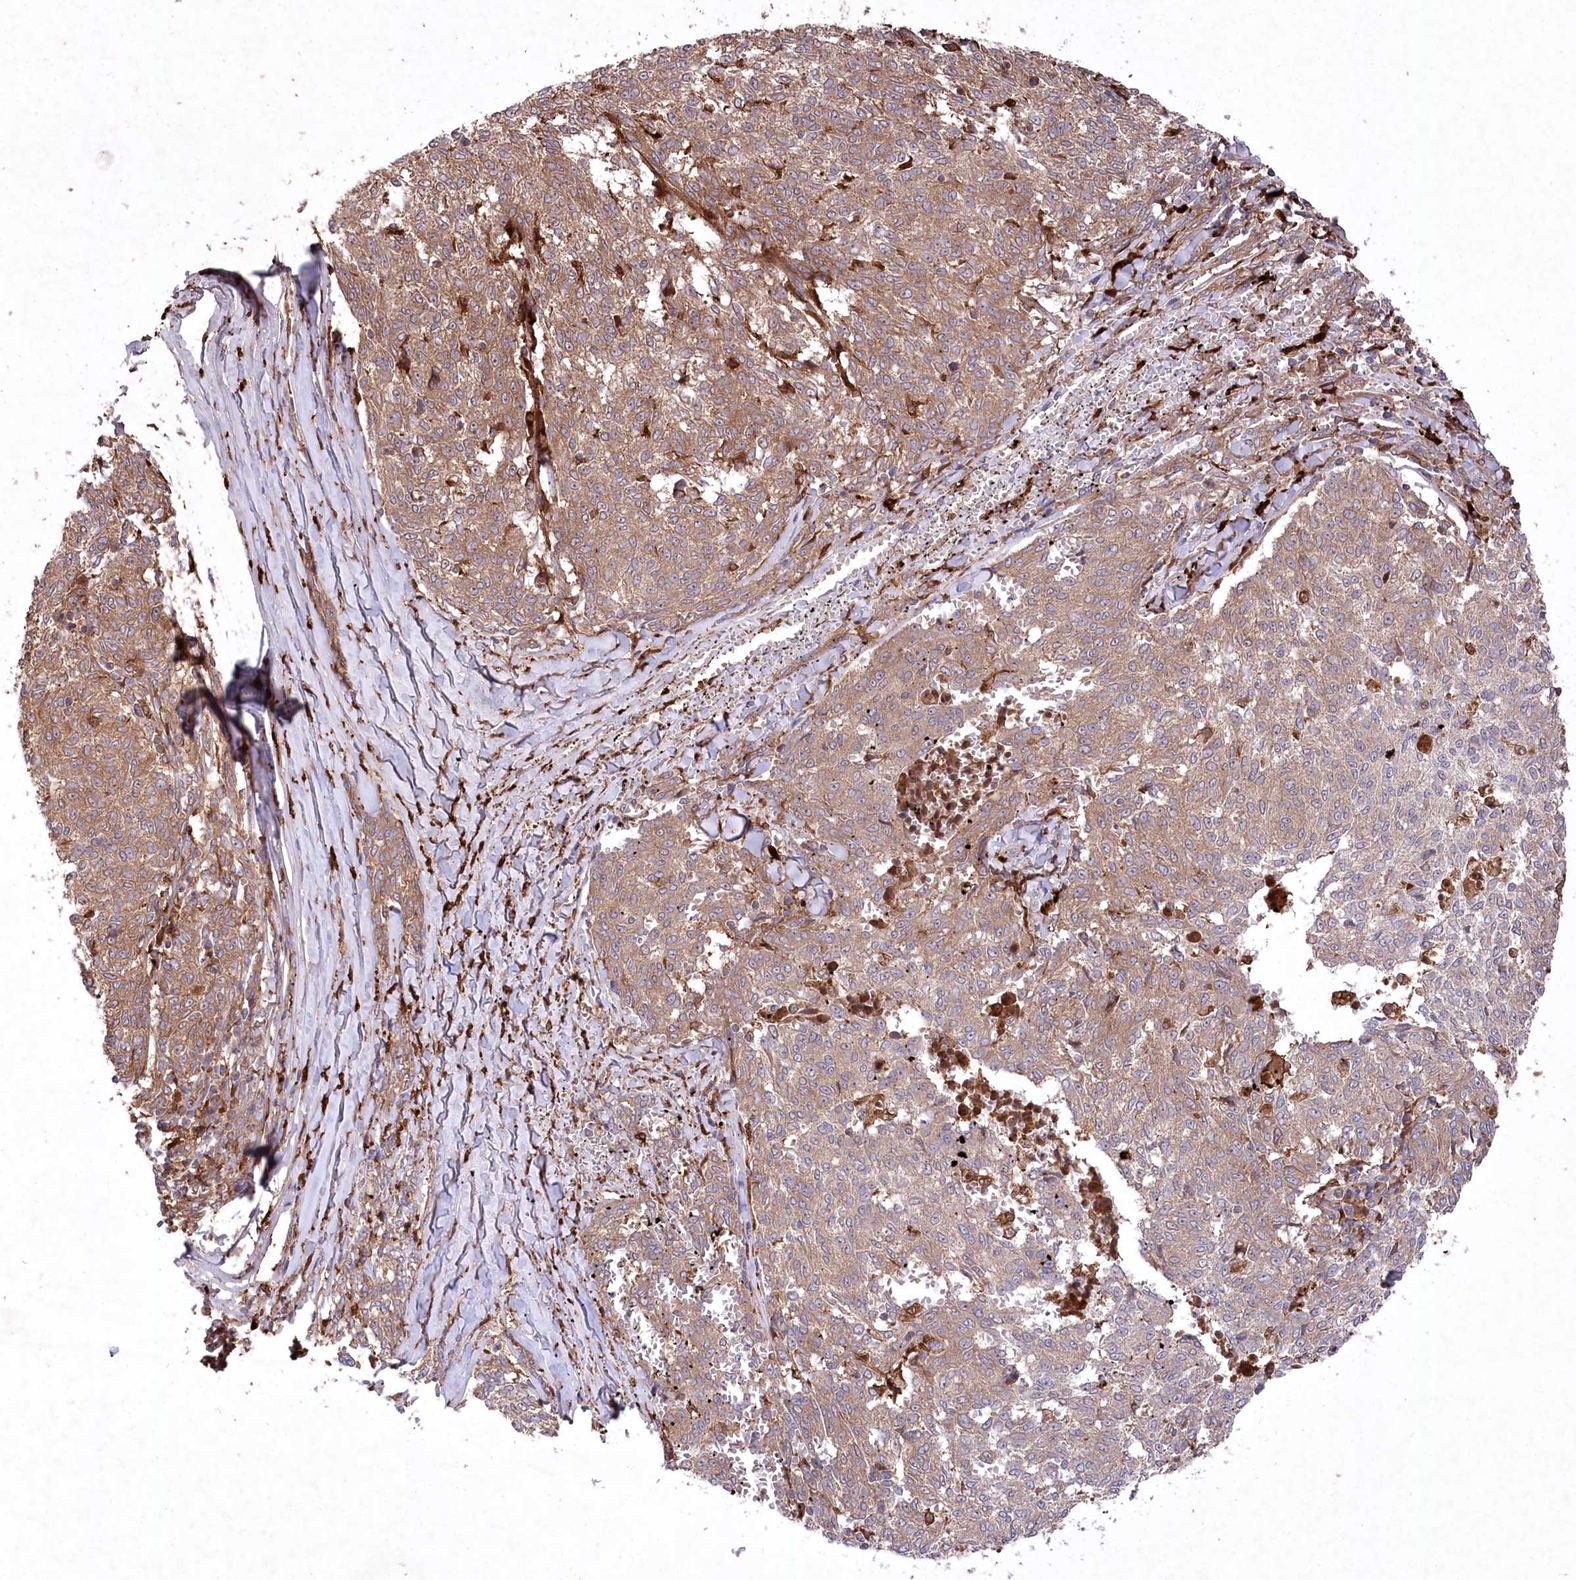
{"staining": {"intensity": "moderate", "quantity": ">75%", "location": "cytoplasmic/membranous"}, "tissue": "melanoma", "cell_type": "Tumor cells", "image_type": "cancer", "snomed": [{"axis": "morphology", "description": "Malignant melanoma, NOS"}, {"axis": "topography", "description": "Skin"}], "caption": "Immunohistochemistry (IHC) photomicrograph of neoplastic tissue: malignant melanoma stained using immunohistochemistry shows medium levels of moderate protein expression localized specifically in the cytoplasmic/membranous of tumor cells, appearing as a cytoplasmic/membranous brown color.", "gene": "PPP1R21", "patient": {"sex": "female", "age": 72}}